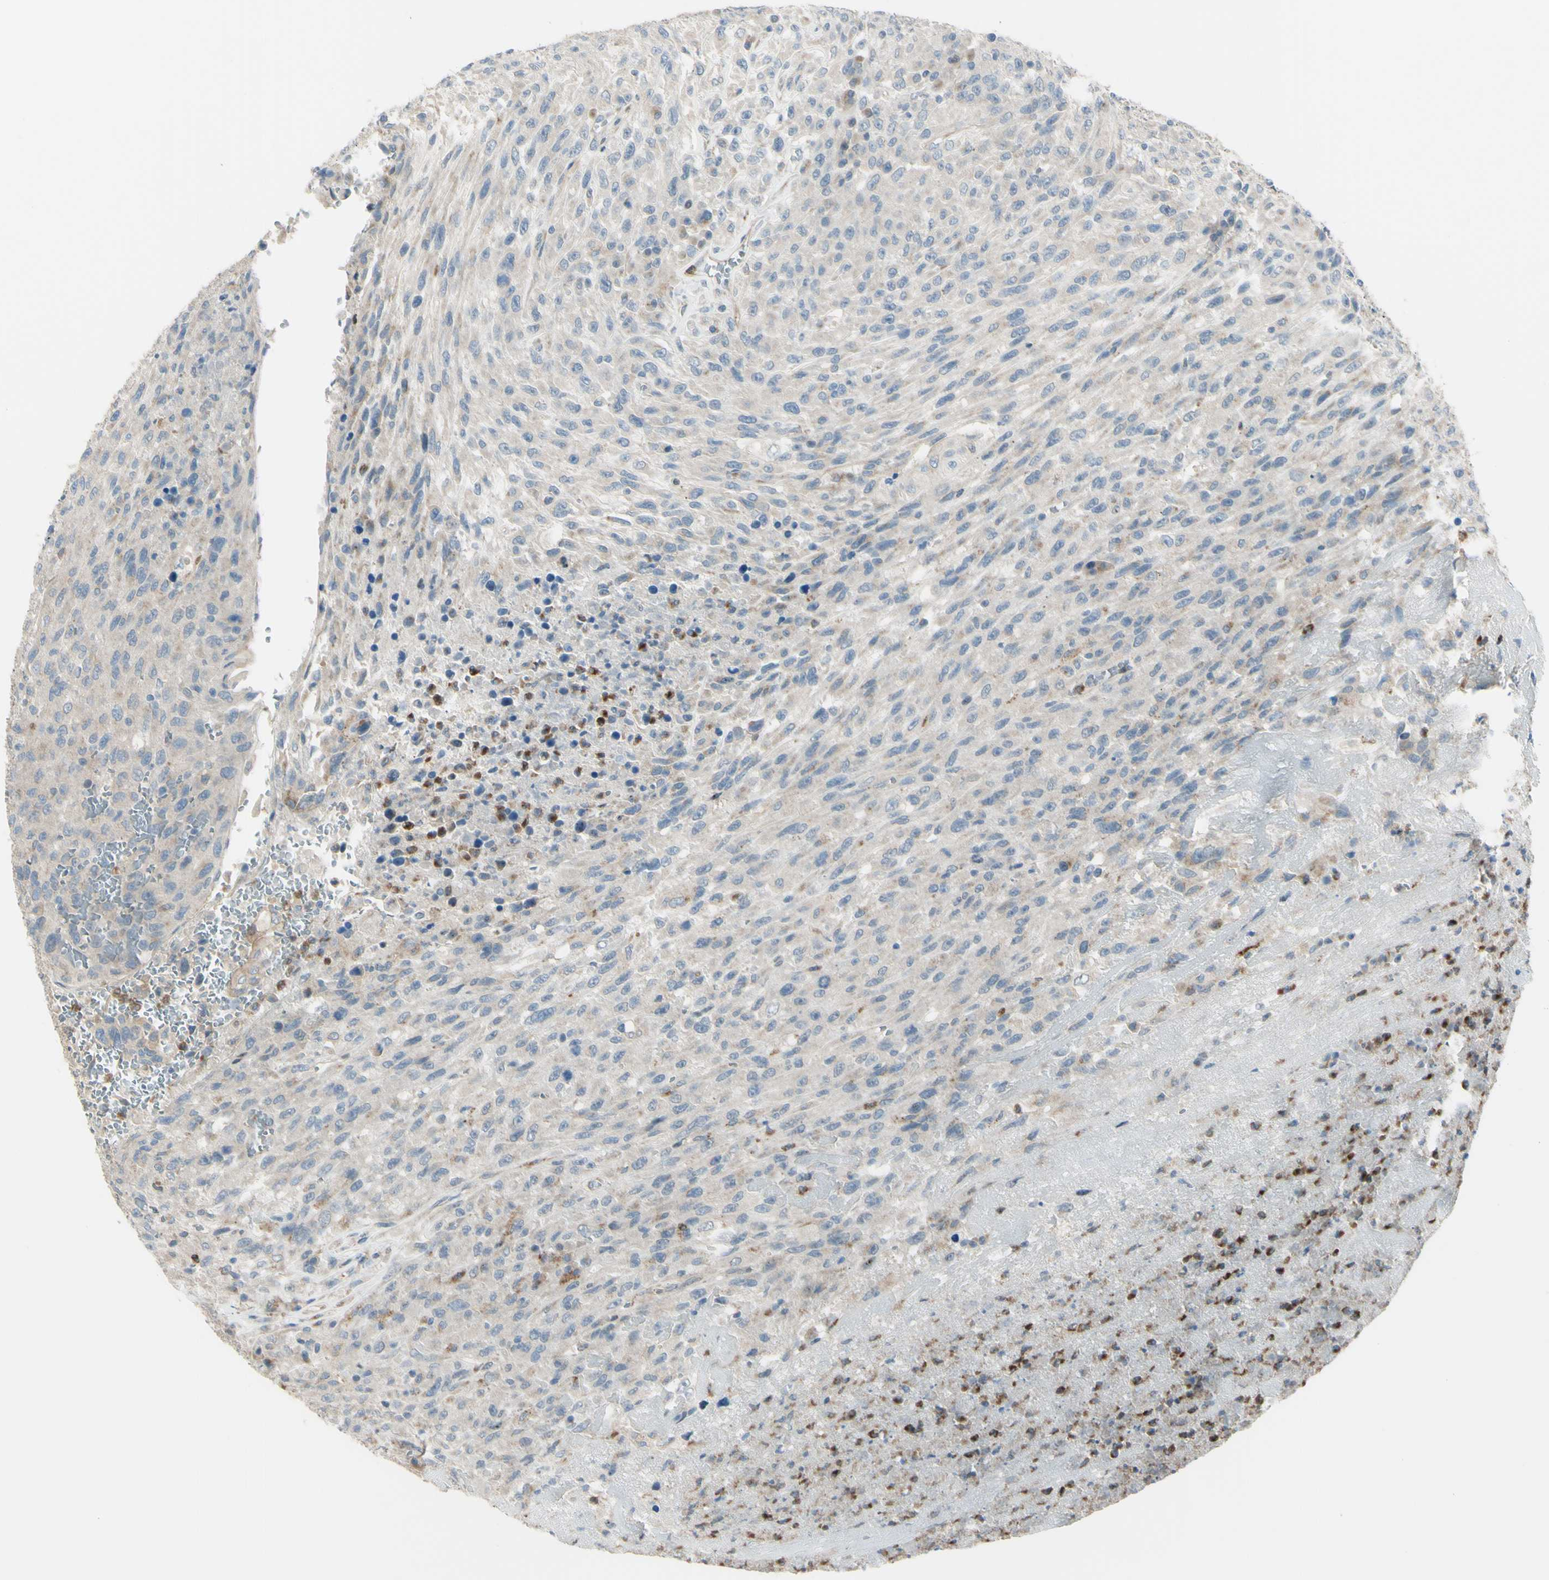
{"staining": {"intensity": "weak", "quantity": ">75%", "location": "cytoplasmic/membranous"}, "tissue": "urothelial cancer", "cell_type": "Tumor cells", "image_type": "cancer", "snomed": [{"axis": "morphology", "description": "Urothelial carcinoma, High grade"}, {"axis": "topography", "description": "Urinary bladder"}], "caption": "High-power microscopy captured an IHC histopathology image of urothelial cancer, revealing weak cytoplasmic/membranous positivity in approximately >75% of tumor cells.", "gene": "LMTK2", "patient": {"sex": "male", "age": 66}}